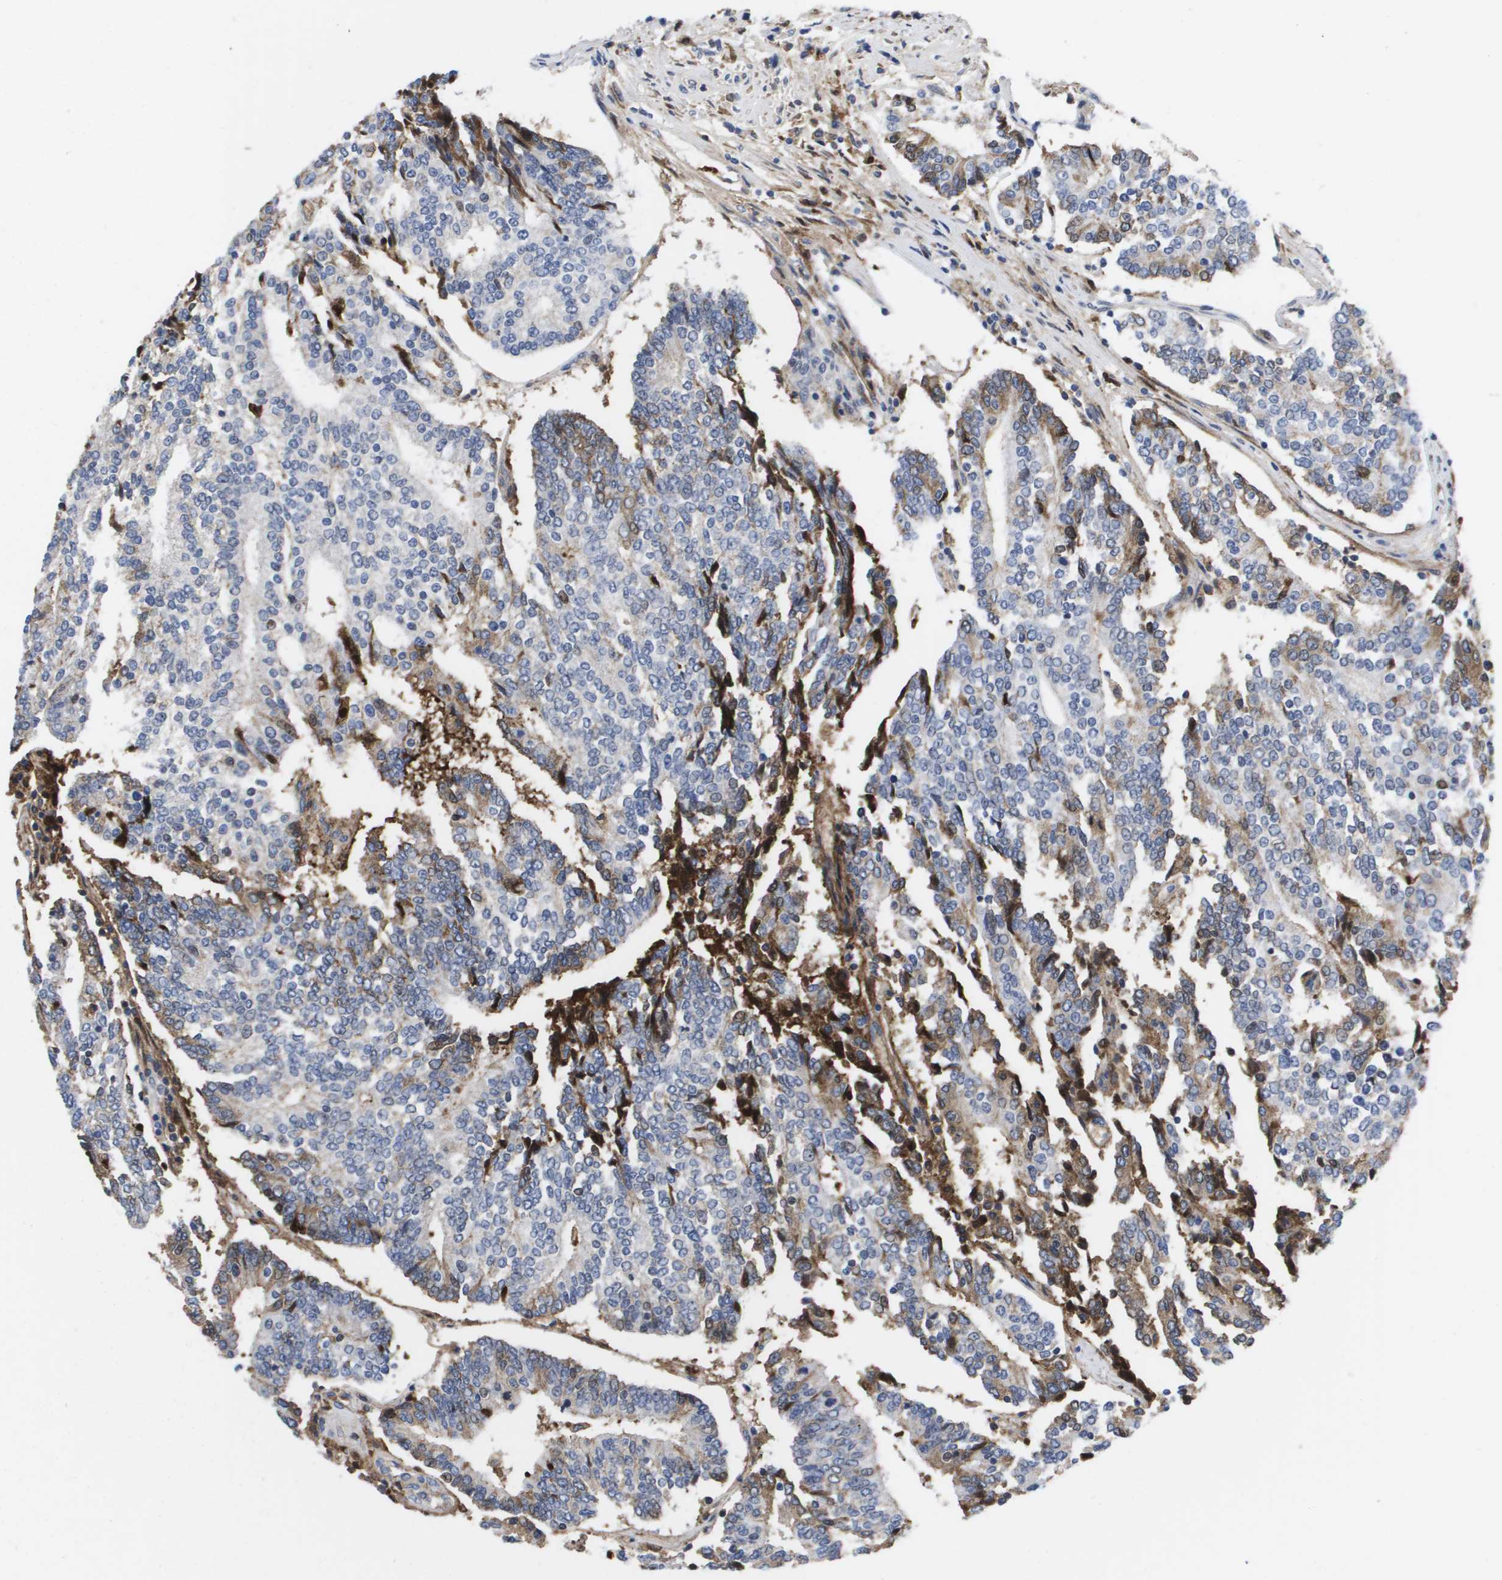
{"staining": {"intensity": "moderate", "quantity": "<25%", "location": "cytoplasmic/membranous"}, "tissue": "prostate cancer", "cell_type": "Tumor cells", "image_type": "cancer", "snomed": [{"axis": "morphology", "description": "Normal tissue, NOS"}, {"axis": "morphology", "description": "Adenocarcinoma, High grade"}, {"axis": "topography", "description": "Prostate"}, {"axis": "topography", "description": "Seminal veicle"}], "caption": "IHC histopathology image of adenocarcinoma (high-grade) (prostate) stained for a protein (brown), which reveals low levels of moderate cytoplasmic/membranous staining in about <25% of tumor cells.", "gene": "SERPINC1", "patient": {"sex": "male", "age": 55}}